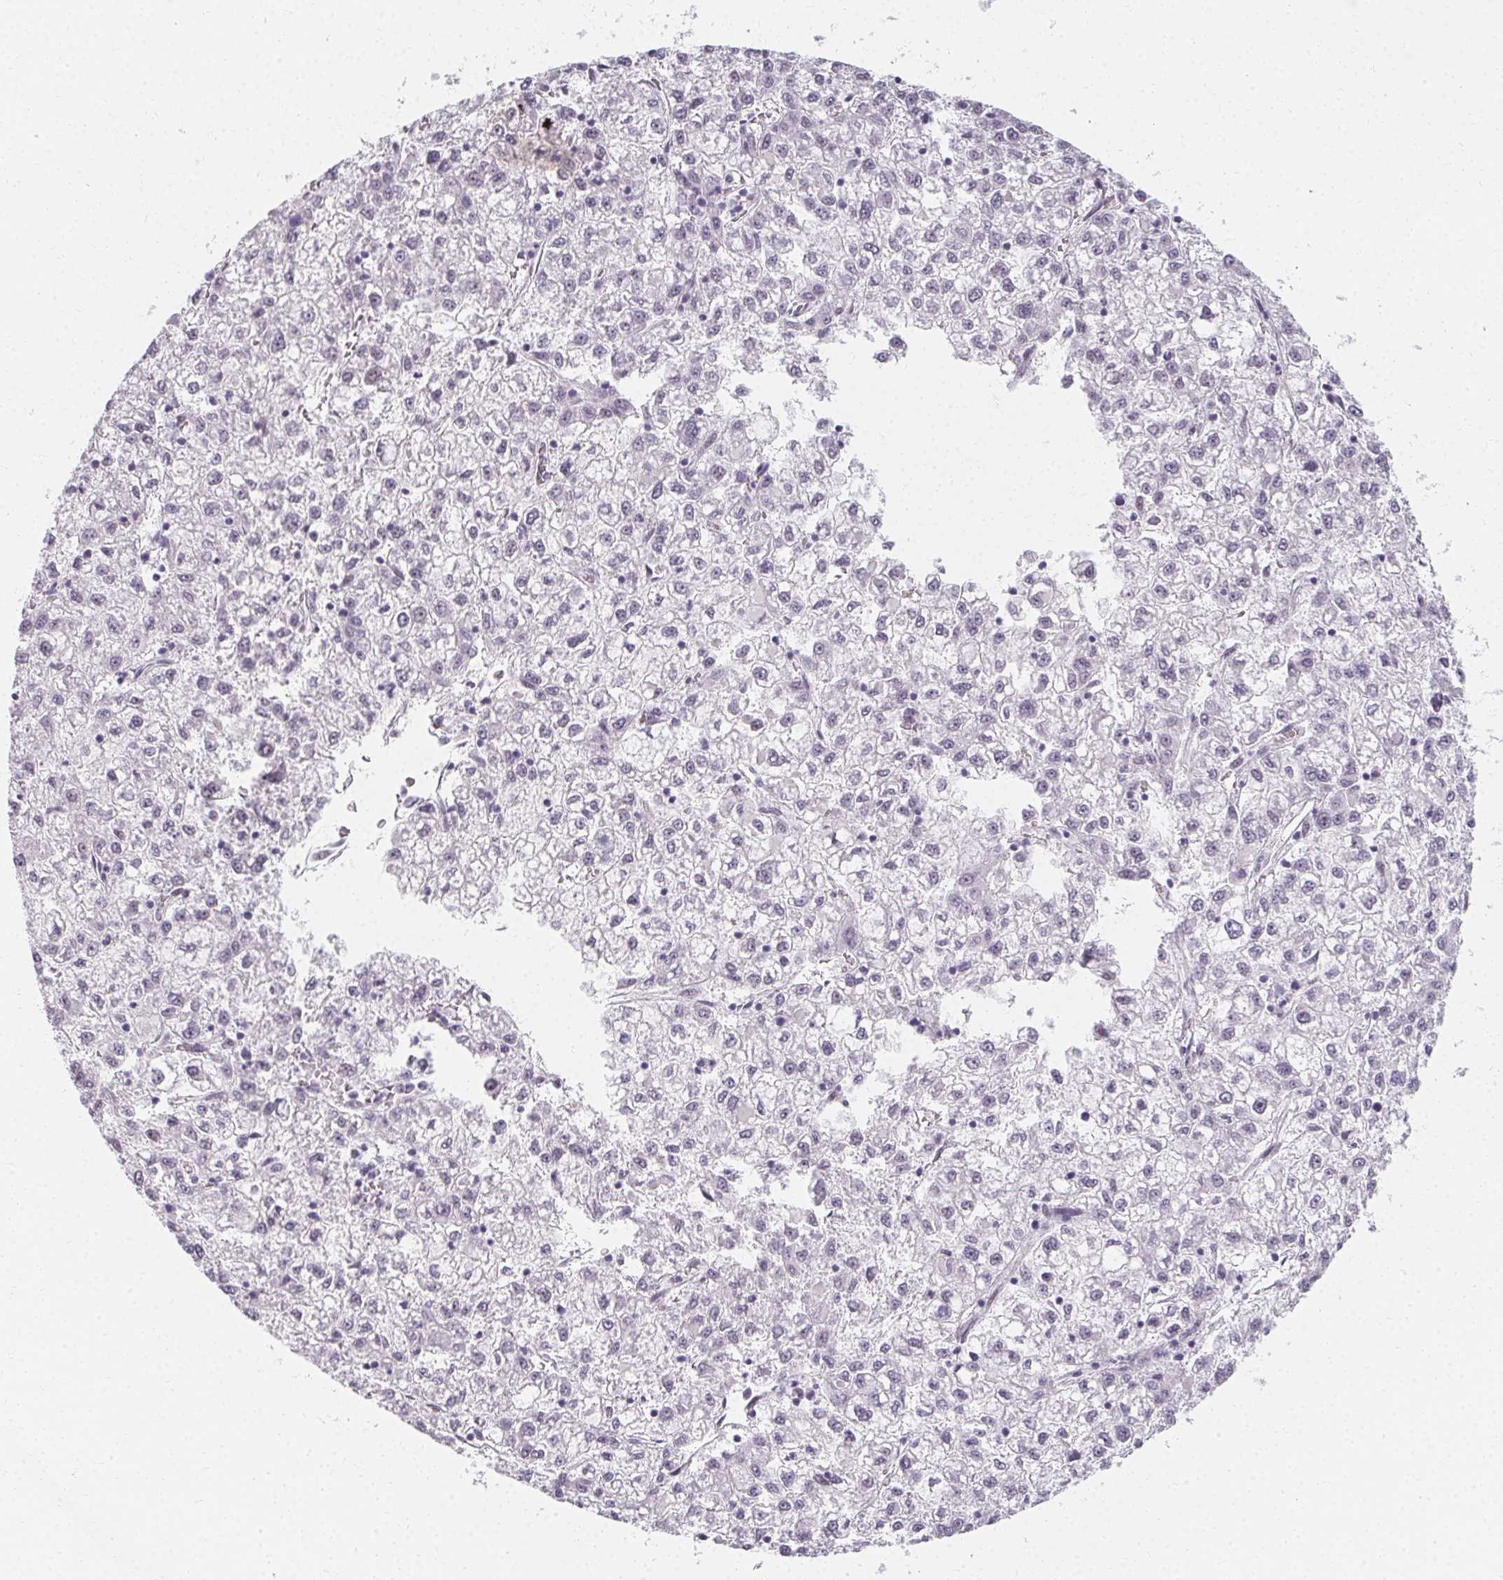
{"staining": {"intensity": "negative", "quantity": "none", "location": "none"}, "tissue": "liver cancer", "cell_type": "Tumor cells", "image_type": "cancer", "snomed": [{"axis": "morphology", "description": "Carcinoma, Hepatocellular, NOS"}, {"axis": "topography", "description": "Liver"}], "caption": "Tumor cells are negative for brown protein staining in liver cancer (hepatocellular carcinoma).", "gene": "SYNPR", "patient": {"sex": "male", "age": 40}}